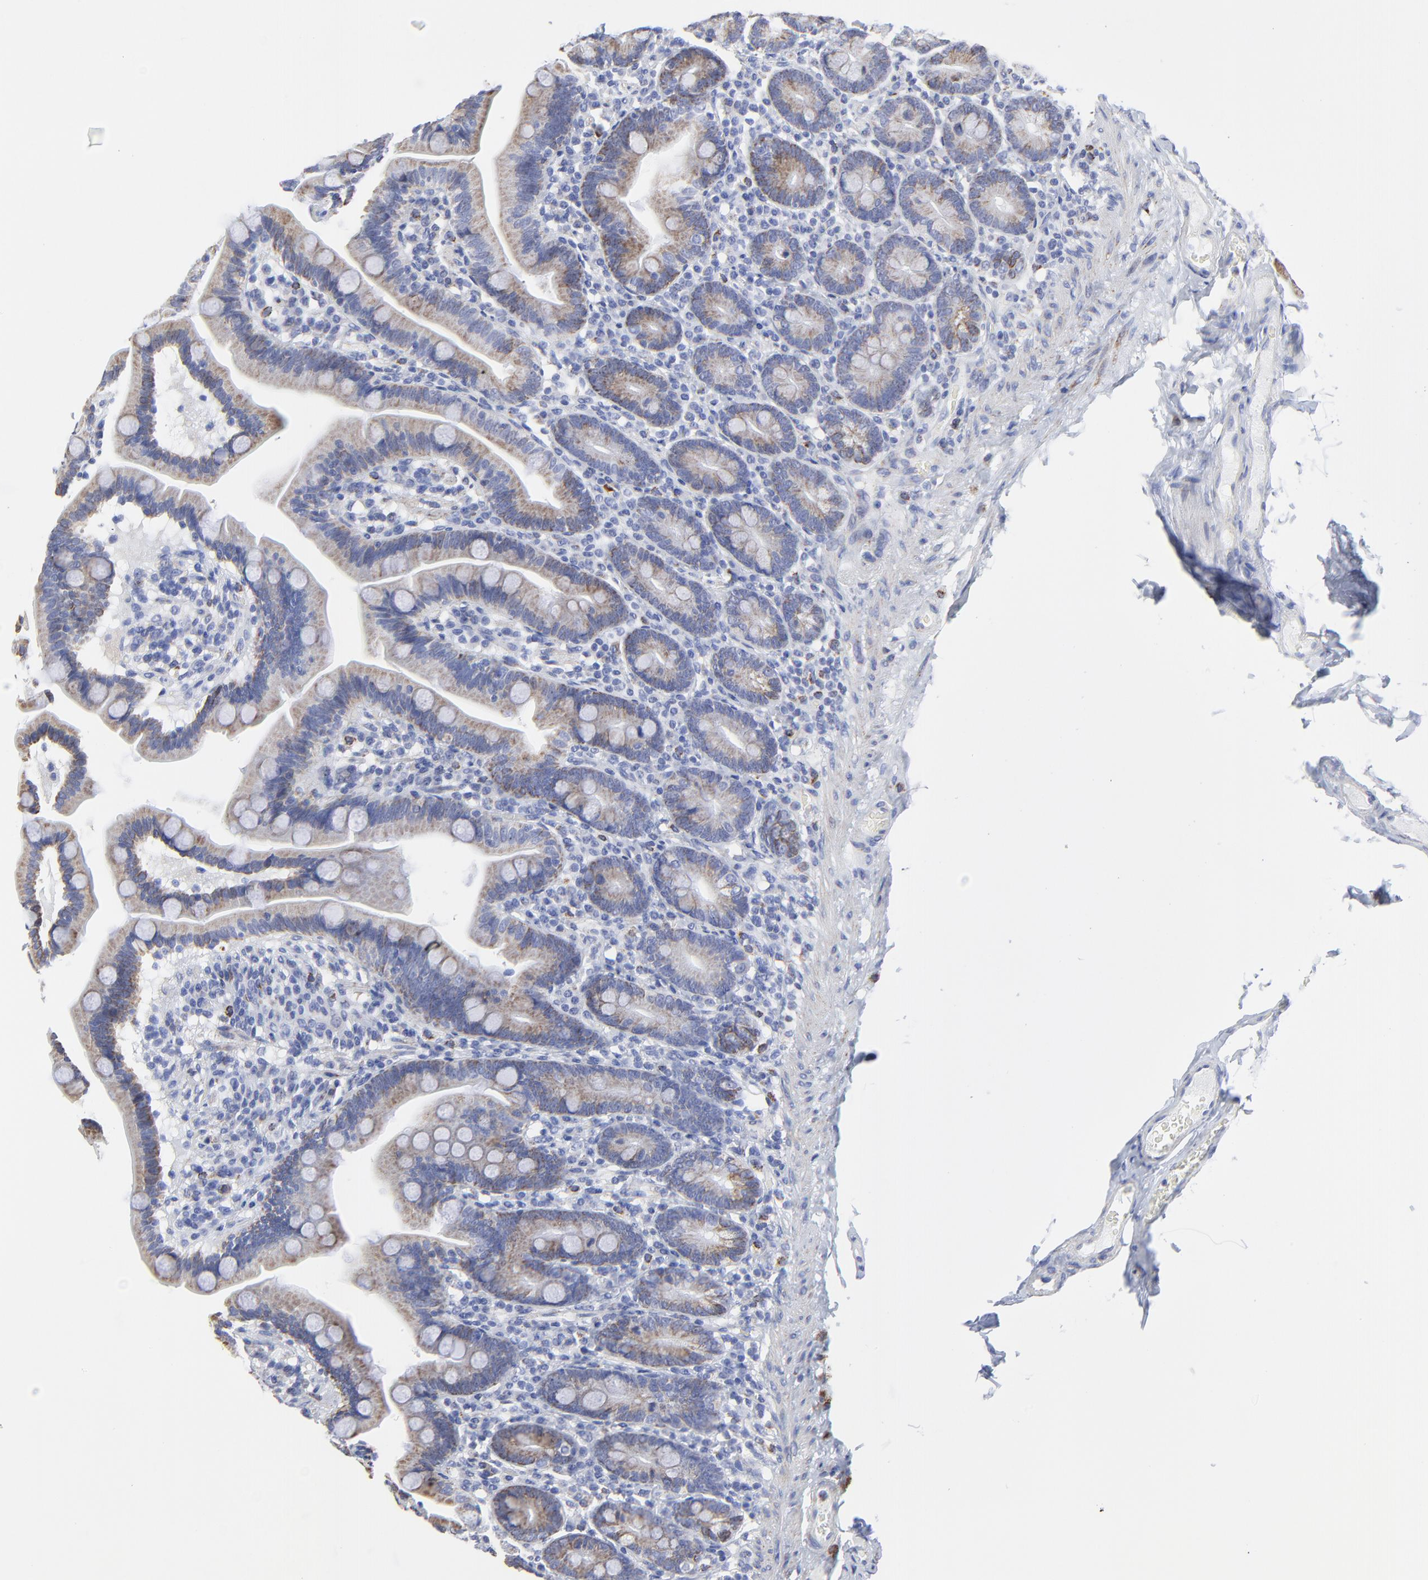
{"staining": {"intensity": "moderate", "quantity": ">75%", "location": "cytoplasmic/membranous"}, "tissue": "duodenum", "cell_type": "Glandular cells", "image_type": "normal", "snomed": [{"axis": "morphology", "description": "Normal tissue, NOS"}, {"axis": "topography", "description": "Duodenum"}], "caption": "An IHC histopathology image of benign tissue is shown. Protein staining in brown highlights moderate cytoplasmic/membranous positivity in duodenum within glandular cells.", "gene": "PINK1", "patient": {"sex": "female", "age": 75}}